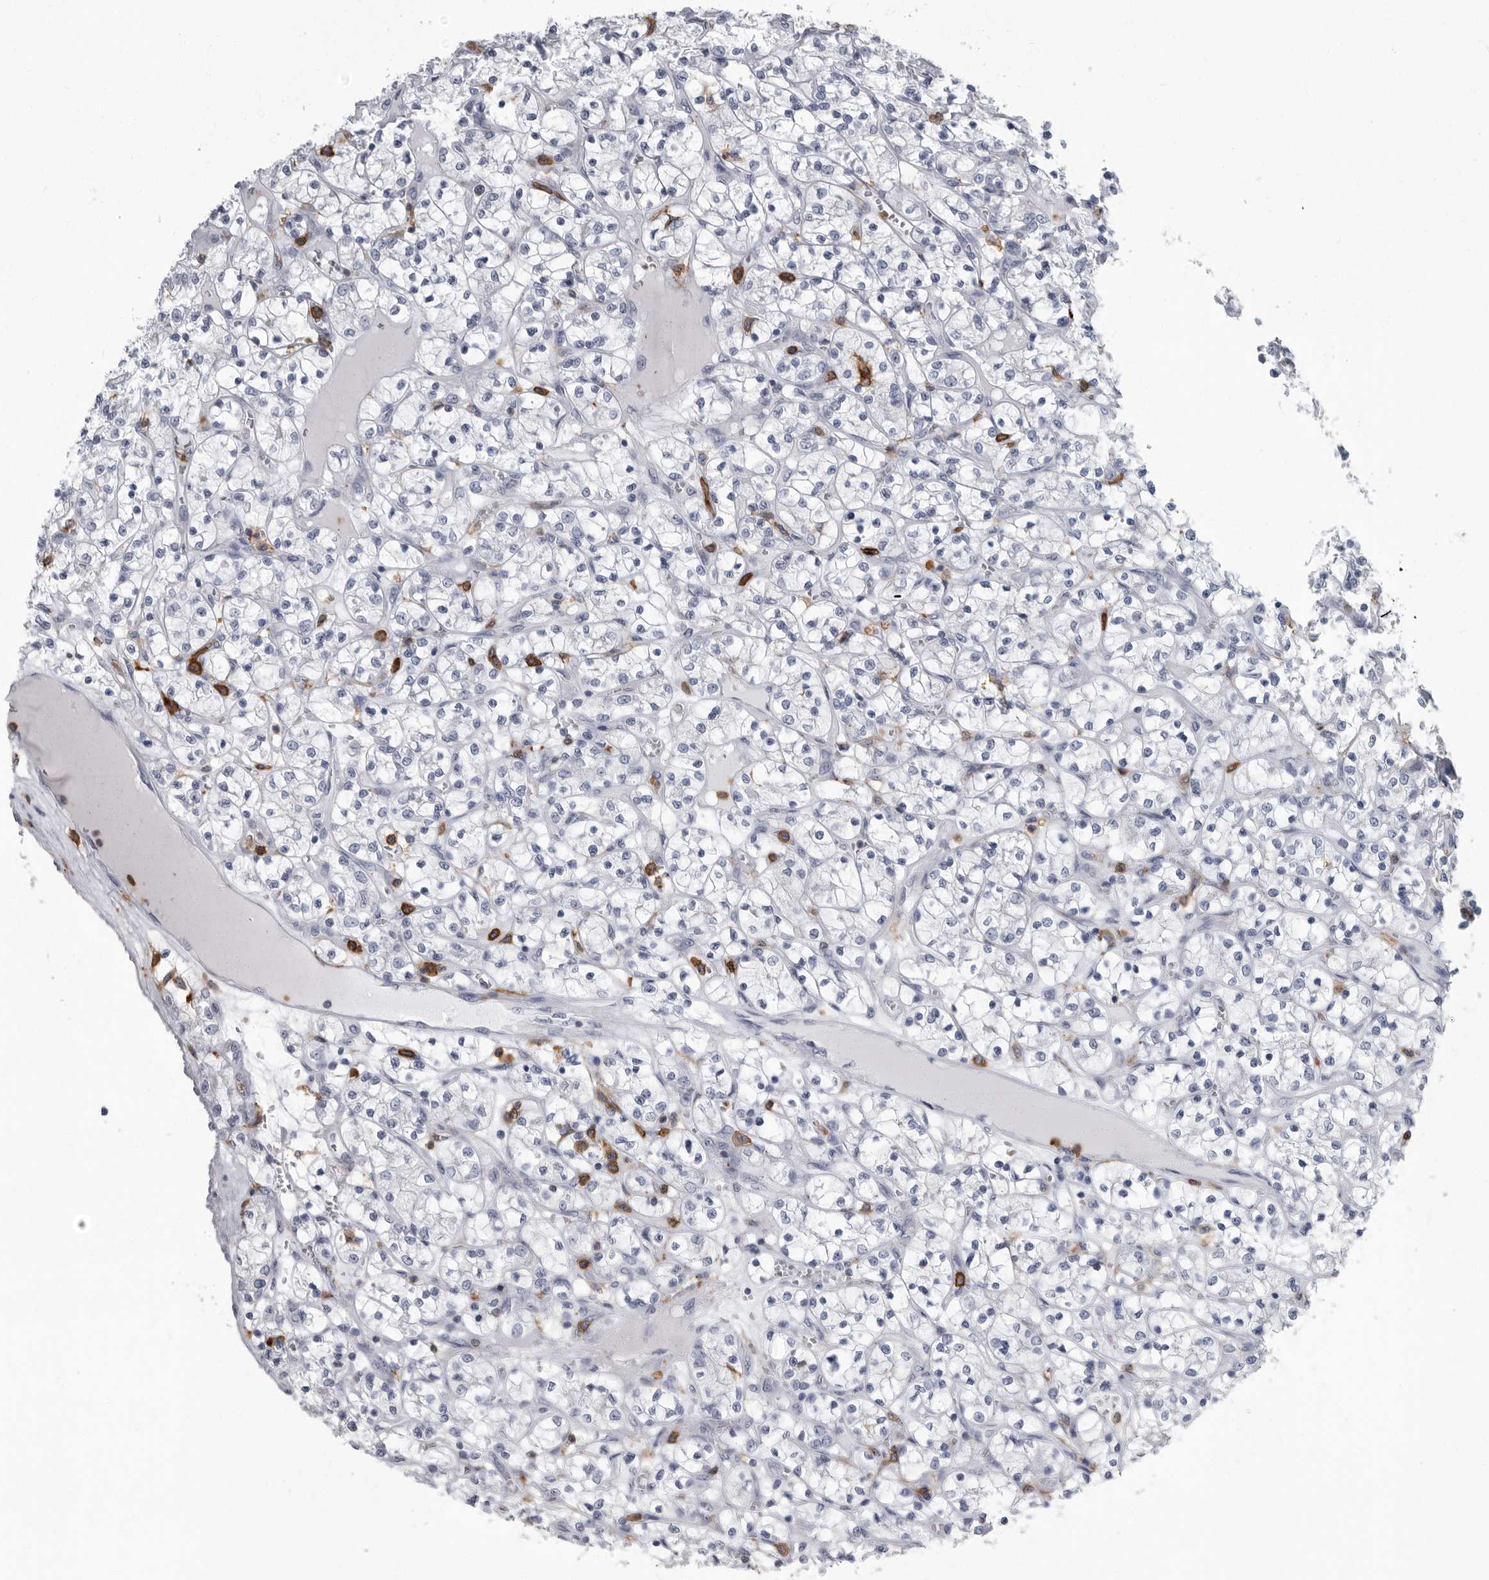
{"staining": {"intensity": "negative", "quantity": "none", "location": "none"}, "tissue": "renal cancer", "cell_type": "Tumor cells", "image_type": "cancer", "snomed": [{"axis": "morphology", "description": "Adenocarcinoma, NOS"}, {"axis": "topography", "description": "Kidney"}], "caption": "DAB immunohistochemical staining of adenocarcinoma (renal) demonstrates no significant positivity in tumor cells.", "gene": "FCER1G", "patient": {"sex": "female", "age": 69}}